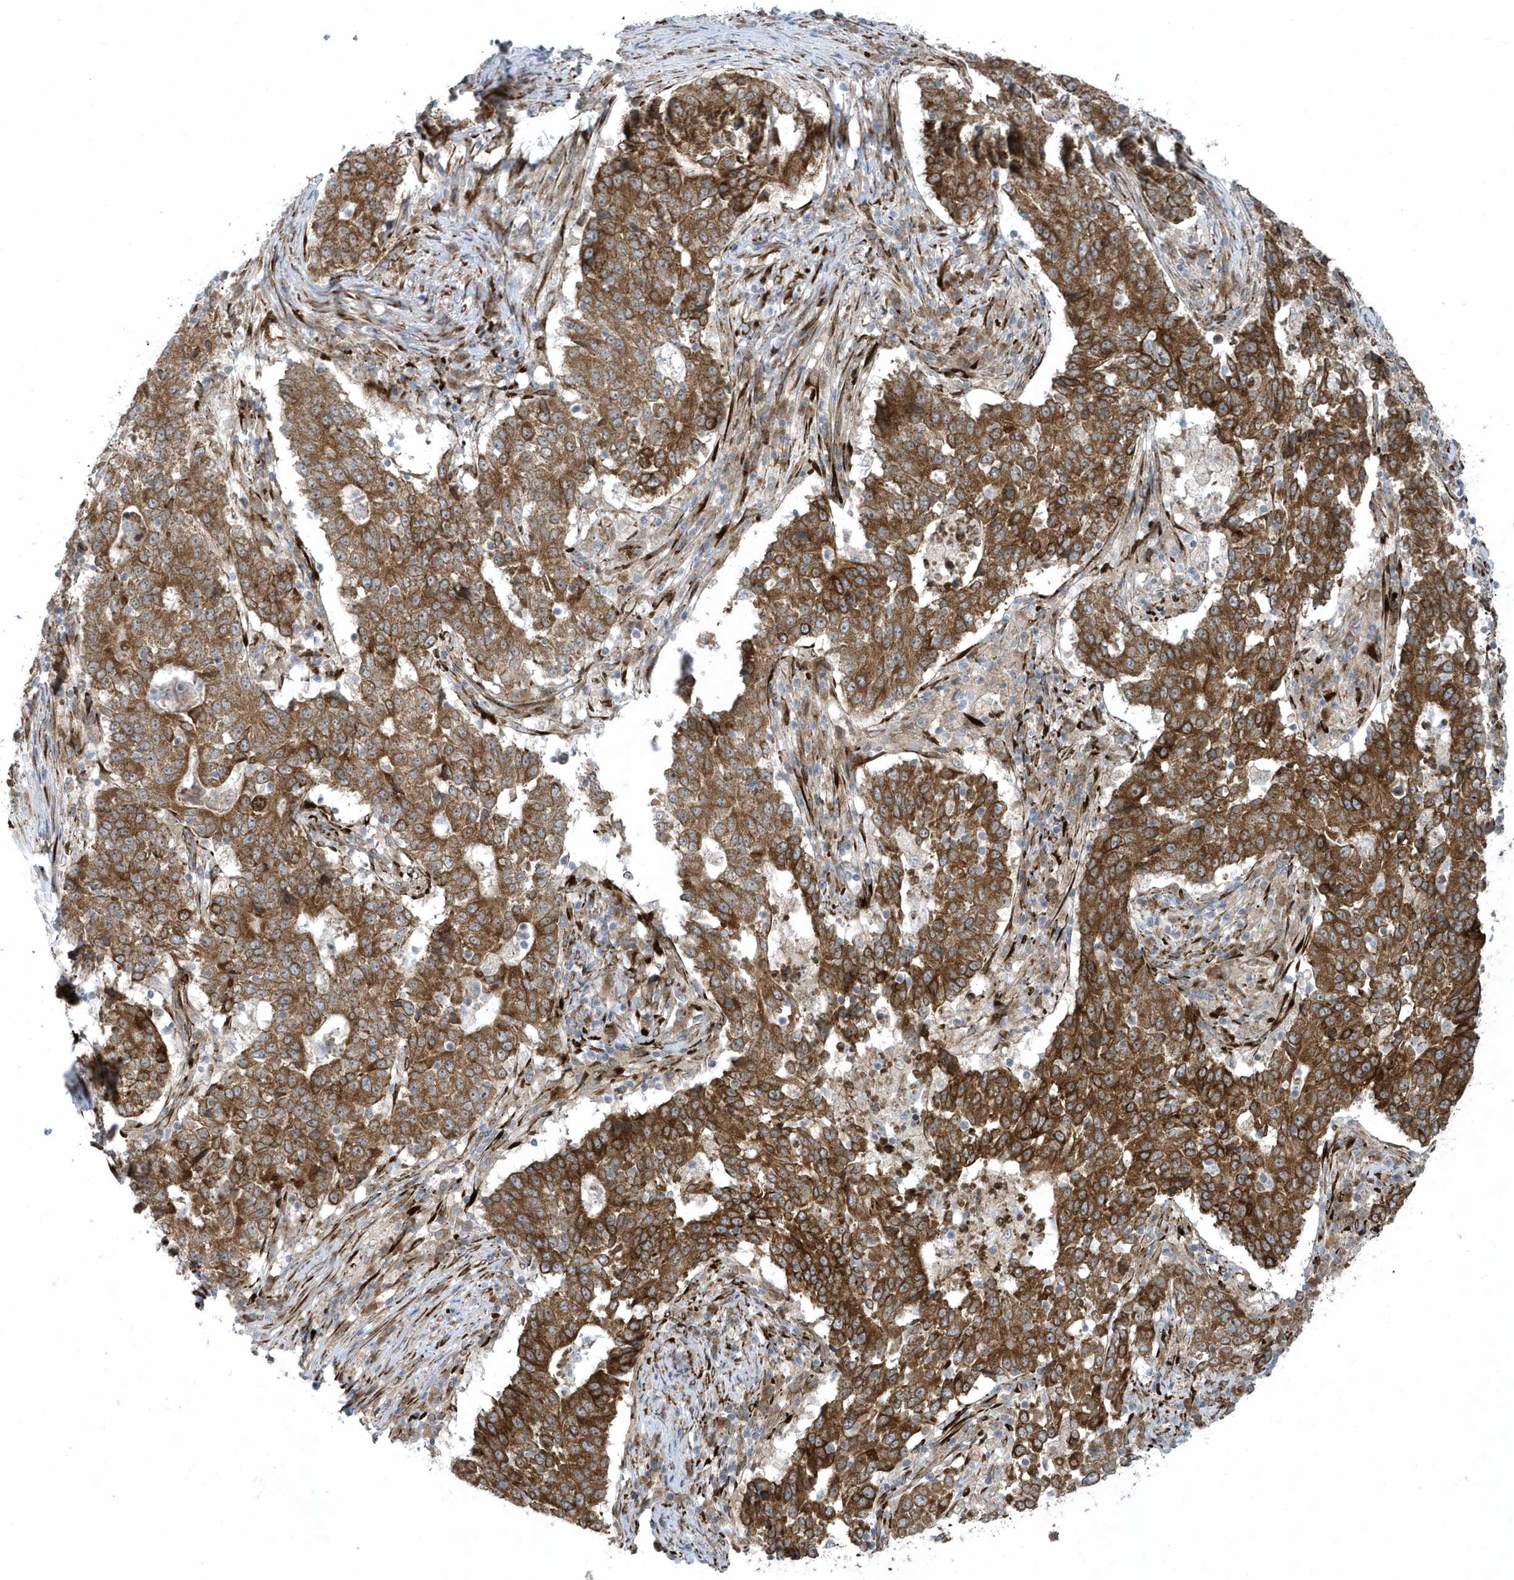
{"staining": {"intensity": "strong", "quantity": ">75%", "location": "cytoplasmic/membranous"}, "tissue": "stomach cancer", "cell_type": "Tumor cells", "image_type": "cancer", "snomed": [{"axis": "morphology", "description": "Adenocarcinoma, NOS"}, {"axis": "topography", "description": "Stomach"}], "caption": "The micrograph demonstrates staining of stomach adenocarcinoma, revealing strong cytoplasmic/membranous protein expression (brown color) within tumor cells. Using DAB (brown) and hematoxylin (blue) stains, captured at high magnification using brightfield microscopy.", "gene": "FAM98A", "patient": {"sex": "male", "age": 59}}